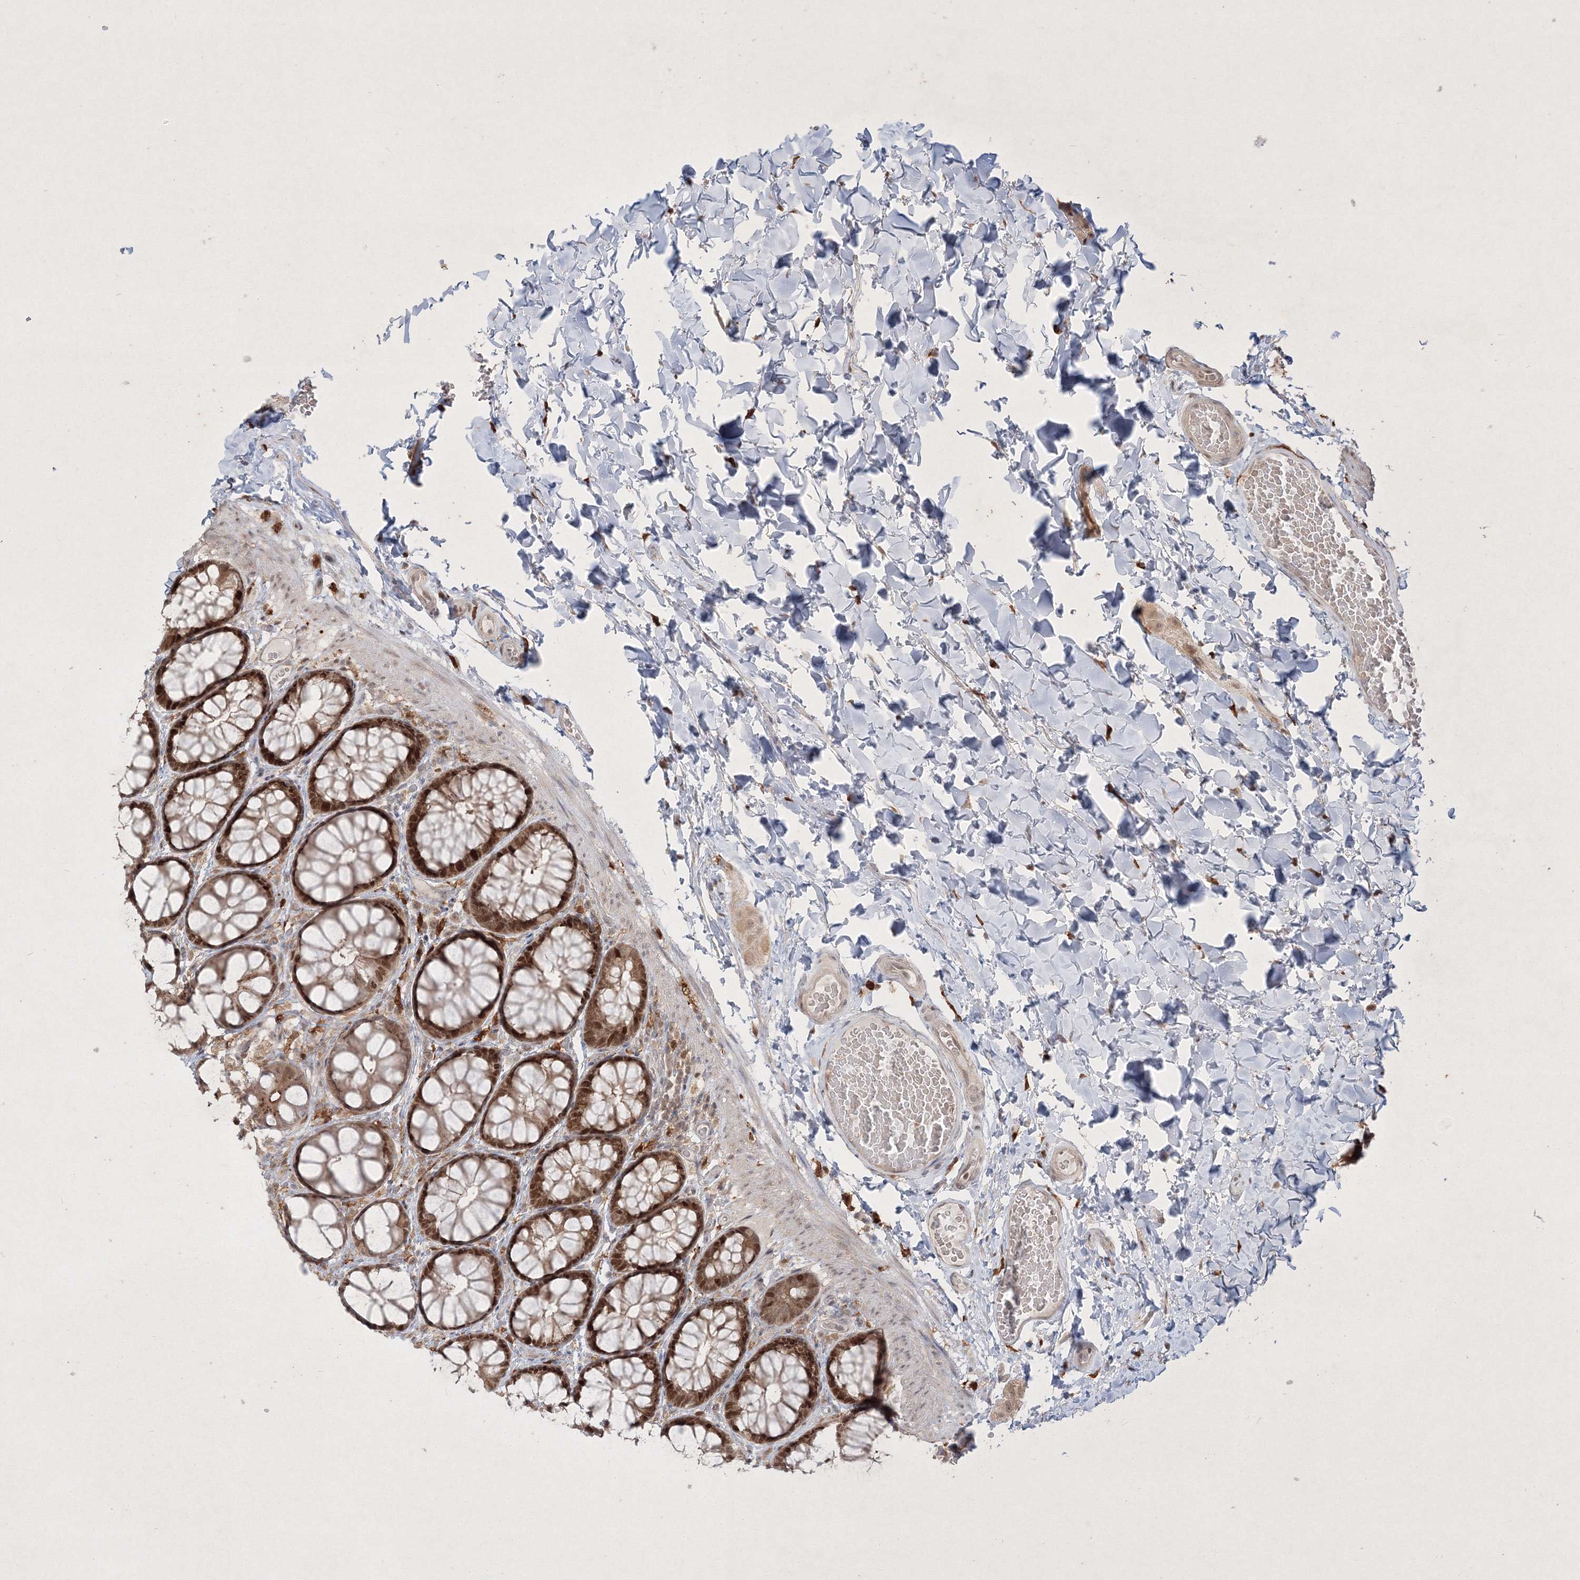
{"staining": {"intensity": "negative", "quantity": "none", "location": "none"}, "tissue": "colon", "cell_type": "Endothelial cells", "image_type": "normal", "snomed": [{"axis": "morphology", "description": "Normal tissue, NOS"}, {"axis": "topography", "description": "Colon"}], "caption": "The image reveals no significant staining in endothelial cells of colon. Nuclei are stained in blue.", "gene": "TAB1", "patient": {"sex": "male", "age": 47}}